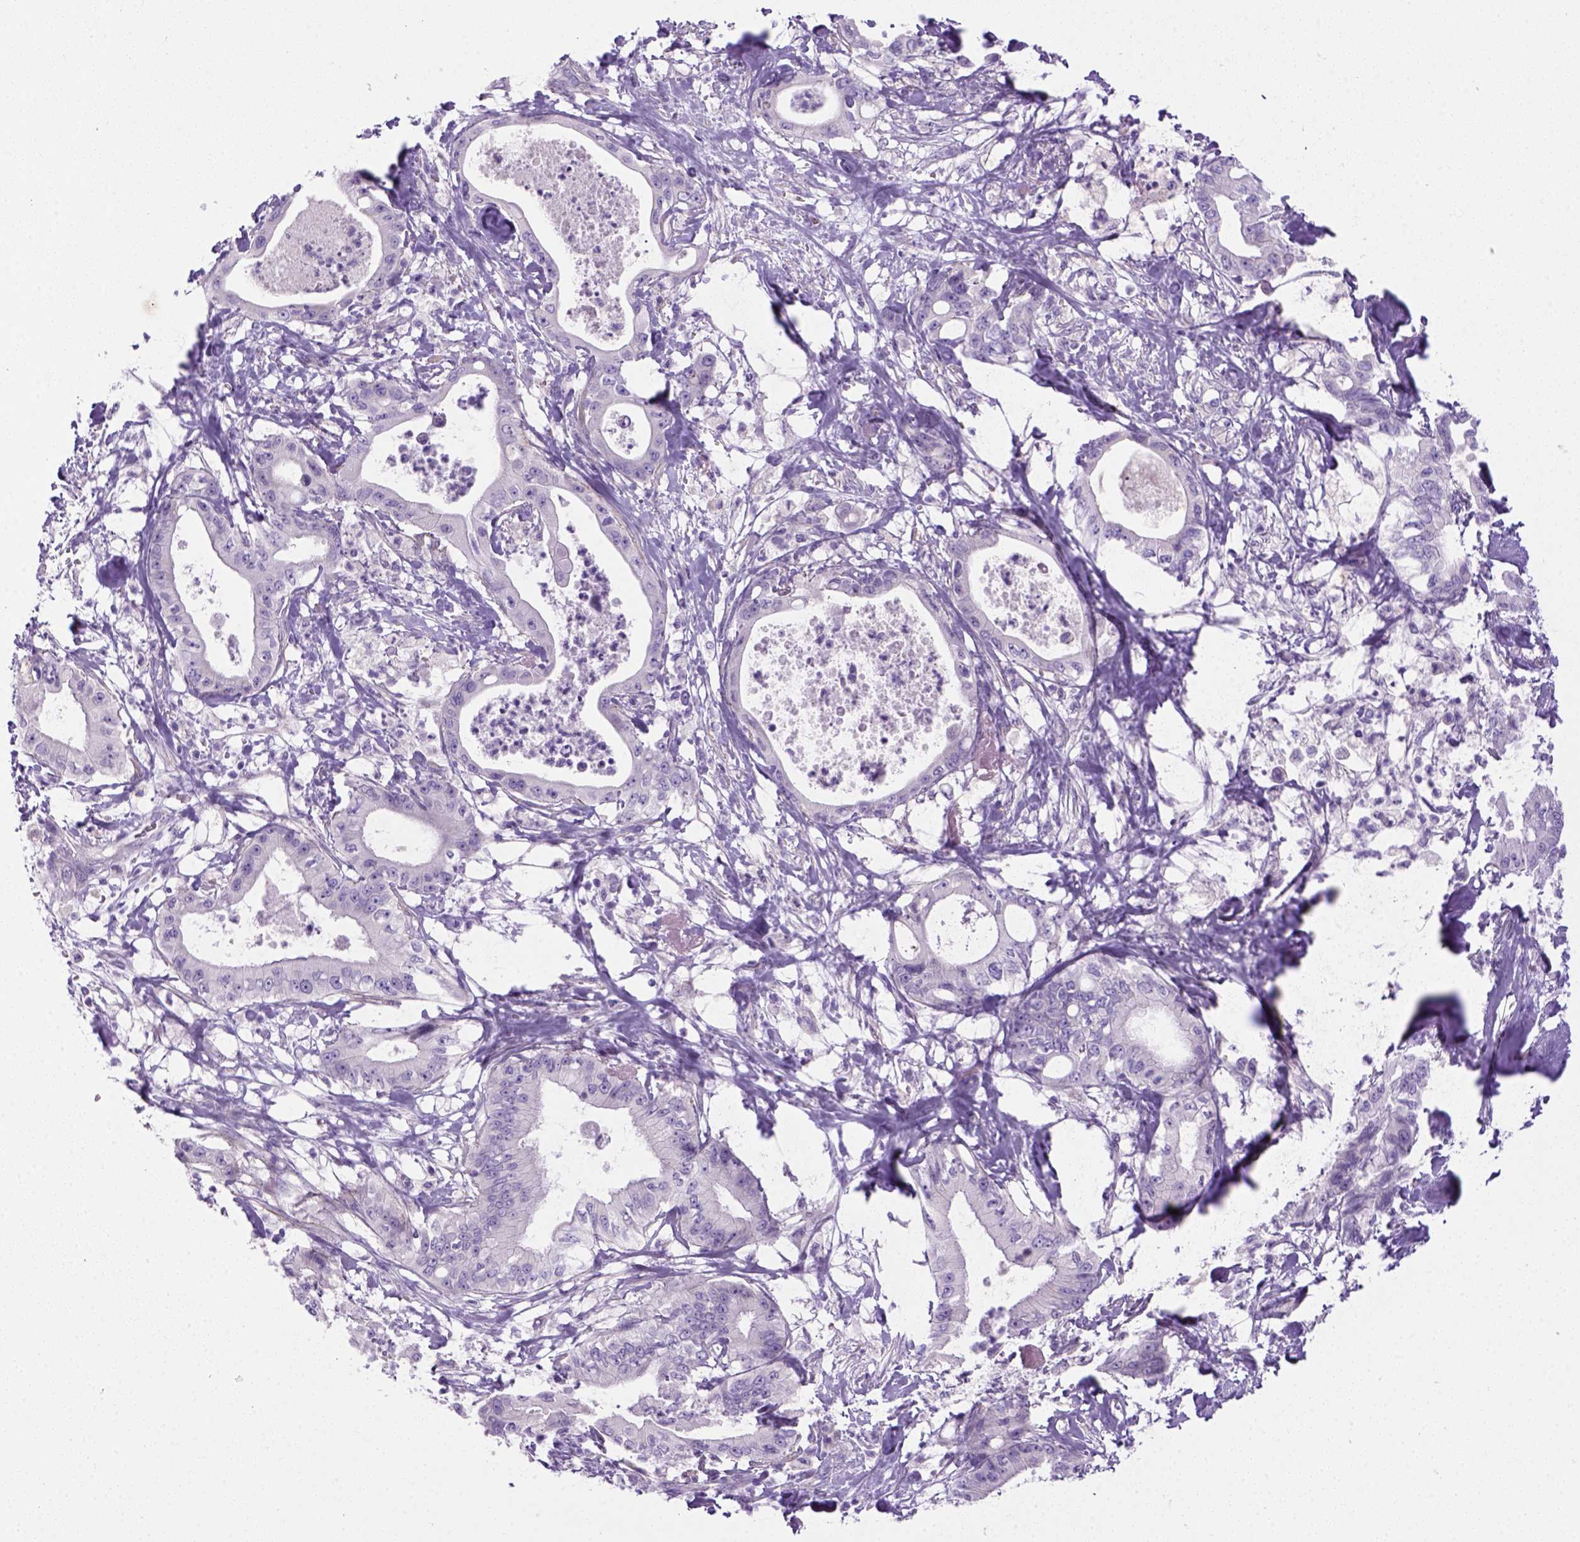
{"staining": {"intensity": "negative", "quantity": "none", "location": "none"}, "tissue": "pancreatic cancer", "cell_type": "Tumor cells", "image_type": "cancer", "snomed": [{"axis": "morphology", "description": "Adenocarcinoma, NOS"}, {"axis": "topography", "description": "Pancreas"}], "caption": "Pancreatic cancer (adenocarcinoma) was stained to show a protein in brown. There is no significant positivity in tumor cells.", "gene": "DNAH11", "patient": {"sex": "male", "age": 71}}